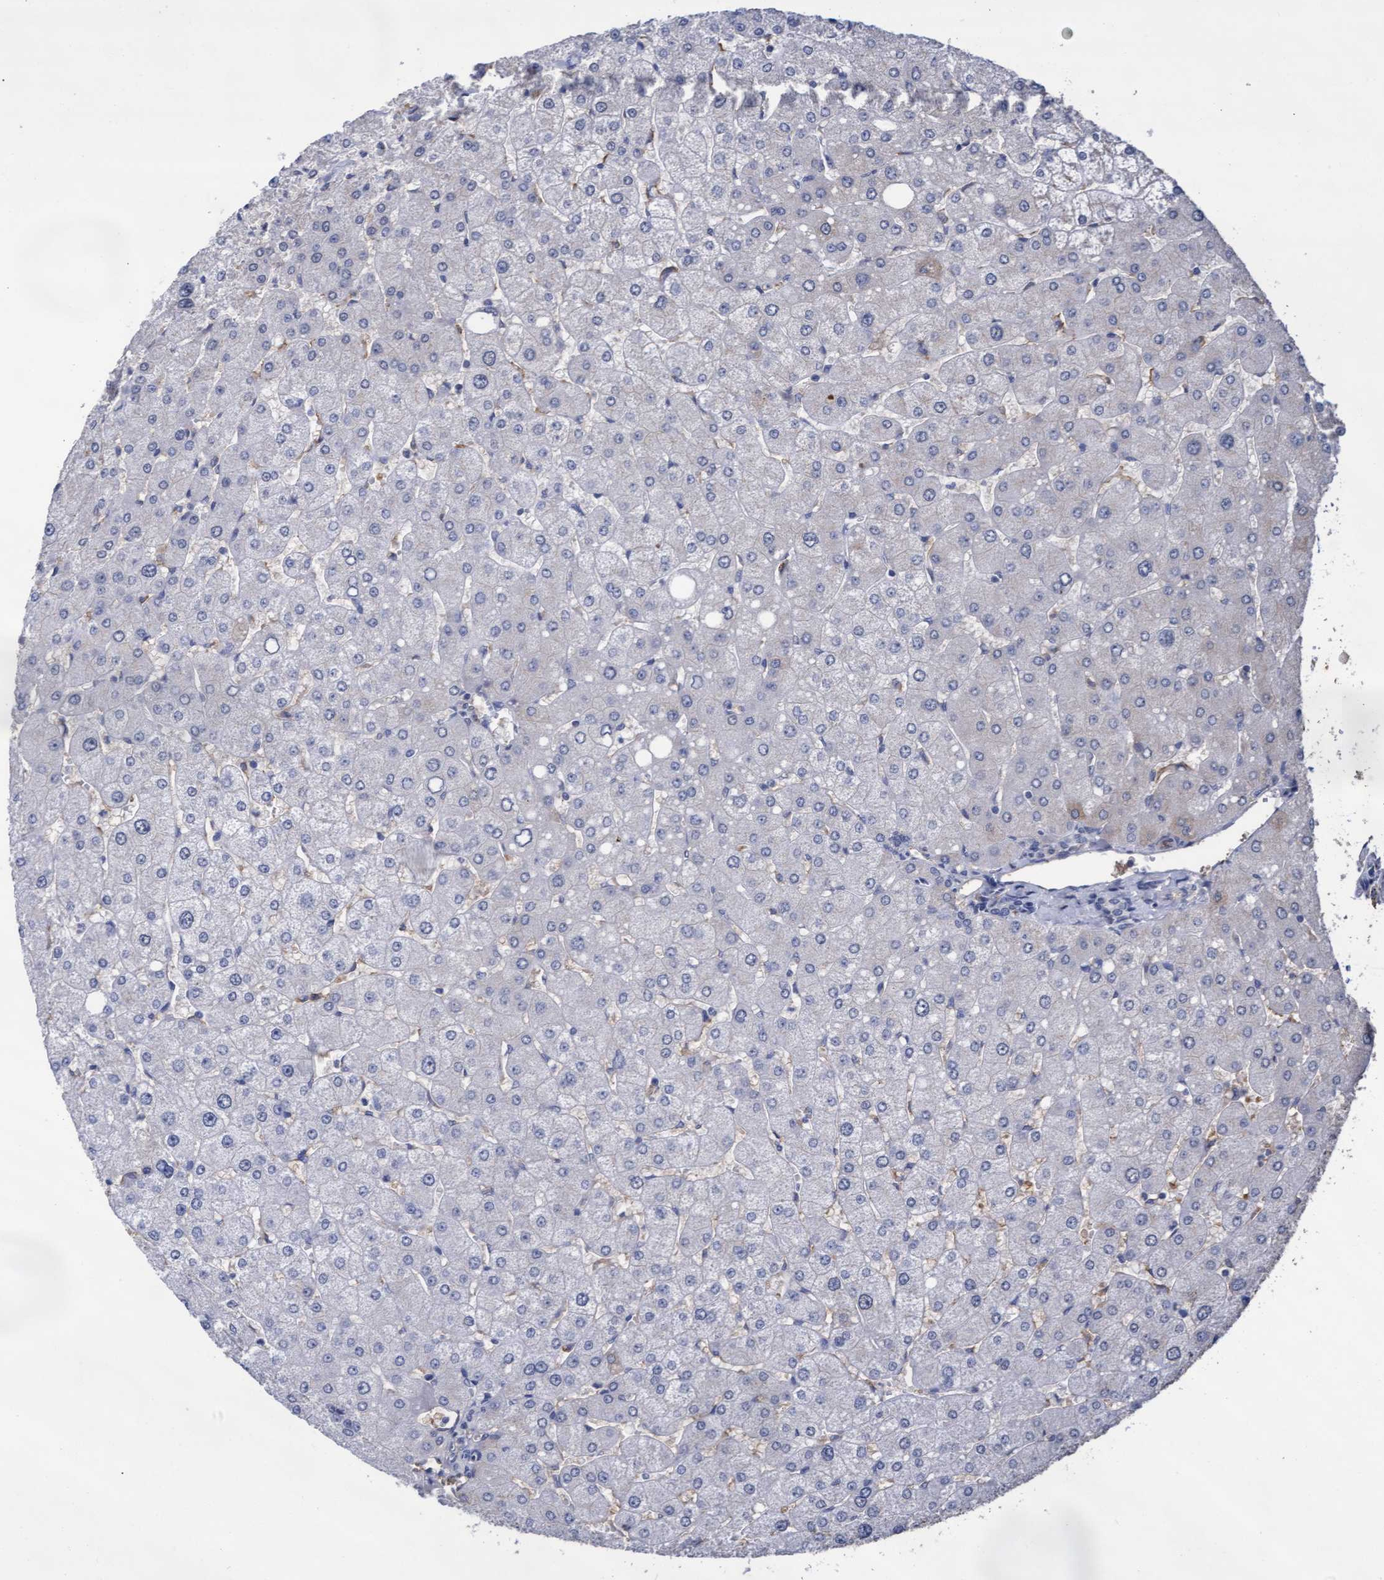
{"staining": {"intensity": "negative", "quantity": "none", "location": "none"}, "tissue": "liver", "cell_type": "Cholangiocytes", "image_type": "normal", "snomed": [{"axis": "morphology", "description": "Normal tissue, NOS"}, {"axis": "topography", "description": "Liver"}], "caption": "Immunohistochemistry (IHC) image of normal human liver stained for a protein (brown), which exhibits no expression in cholangiocytes.", "gene": "GPR39", "patient": {"sex": "male", "age": 55}}